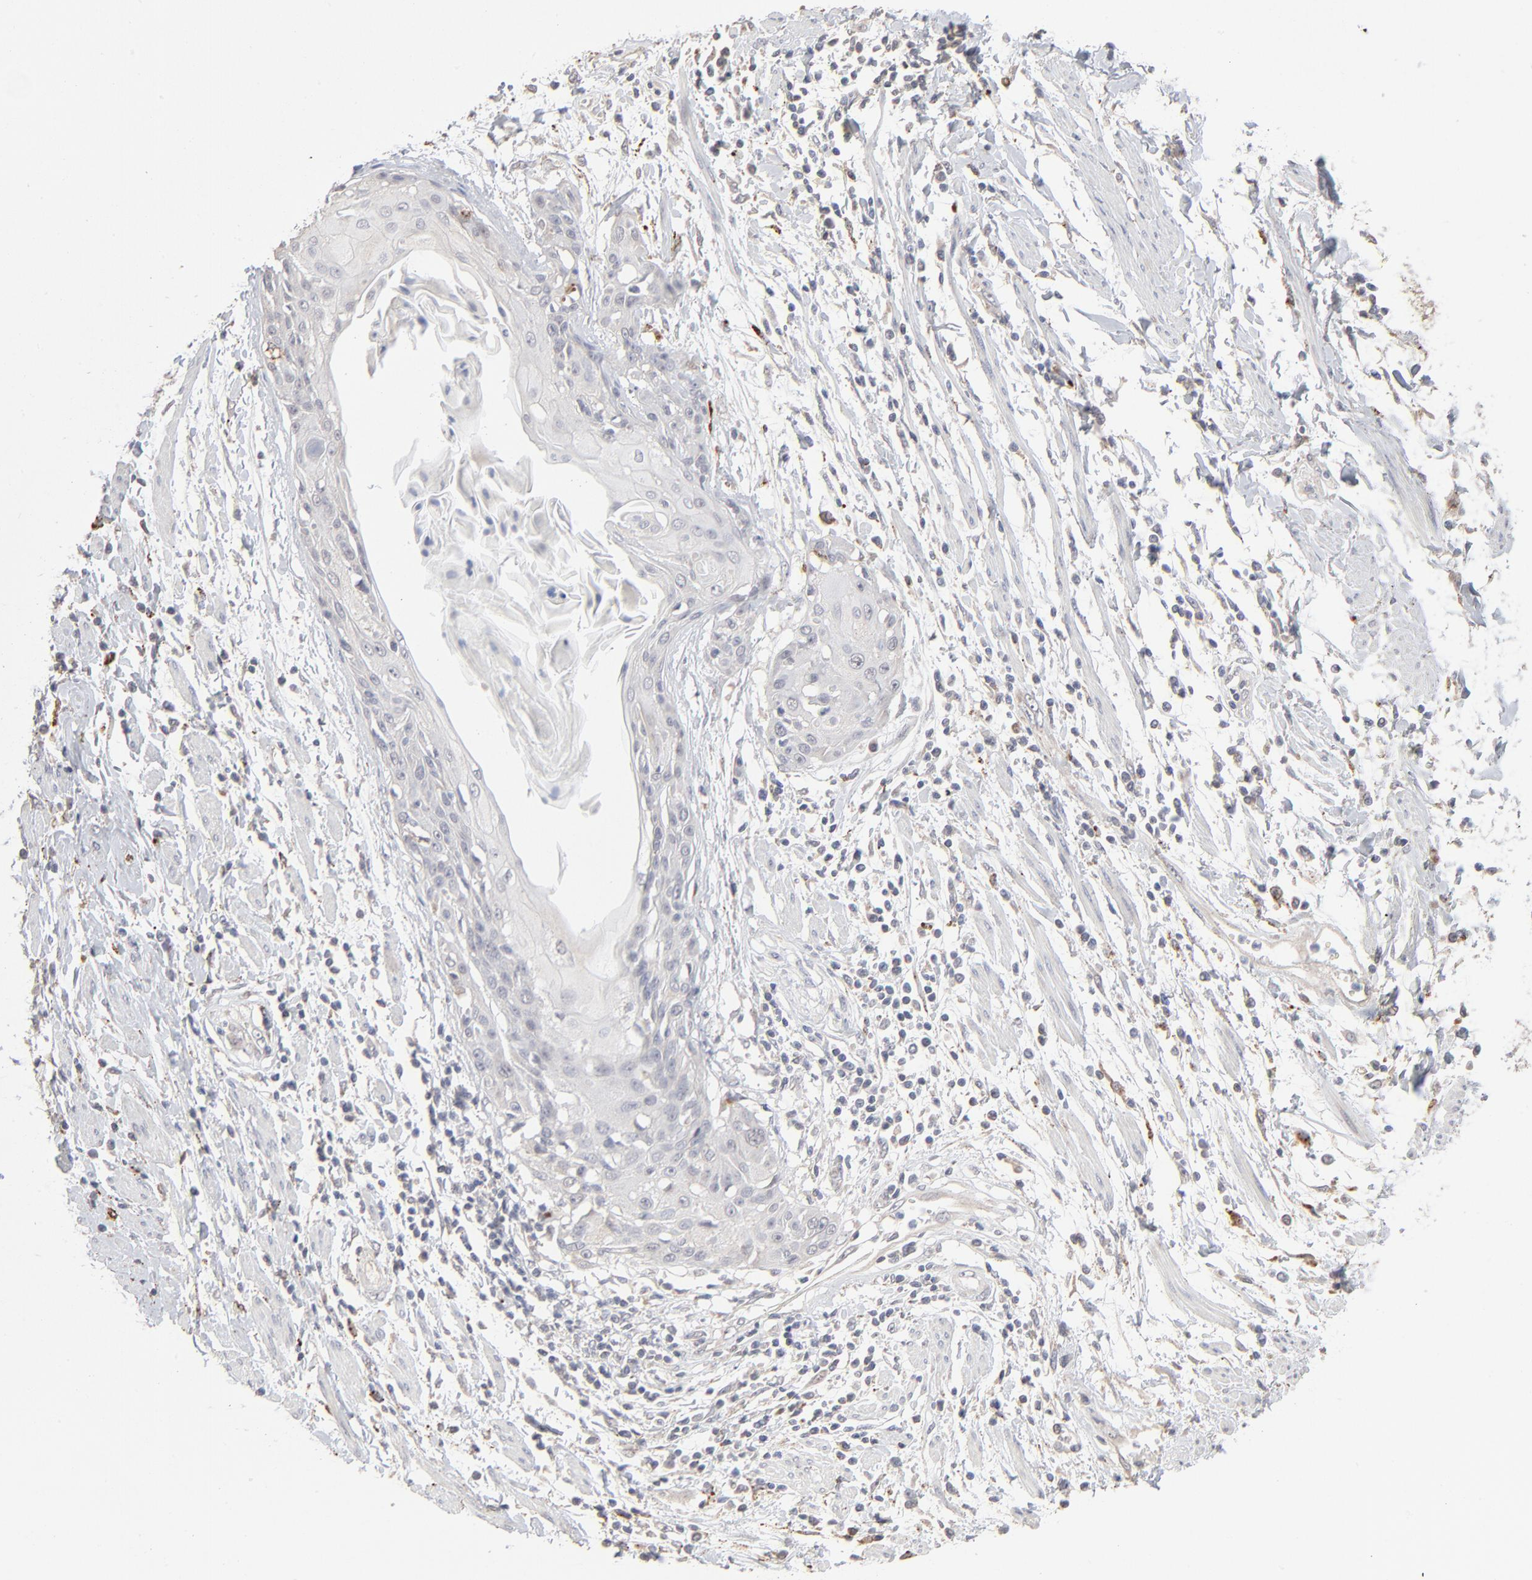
{"staining": {"intensity": "negative", "quantity": "none", "location": "none"}, "tissue": "cervical cancer", "cell_type": "Tumor cells", "image_type": "cancer", "snomed": [{"axis": "morphology", "description": "Squamous cell carcinoma, NOS"}, {"axis": "topography", "description": "Cervix"}], "caption": "An image of human cervical cancer (squamous cell carcinoma) is negative for staining in tumor cells.", "gene": "POMT2", "patient": {"sex": "female", "age": 57}}